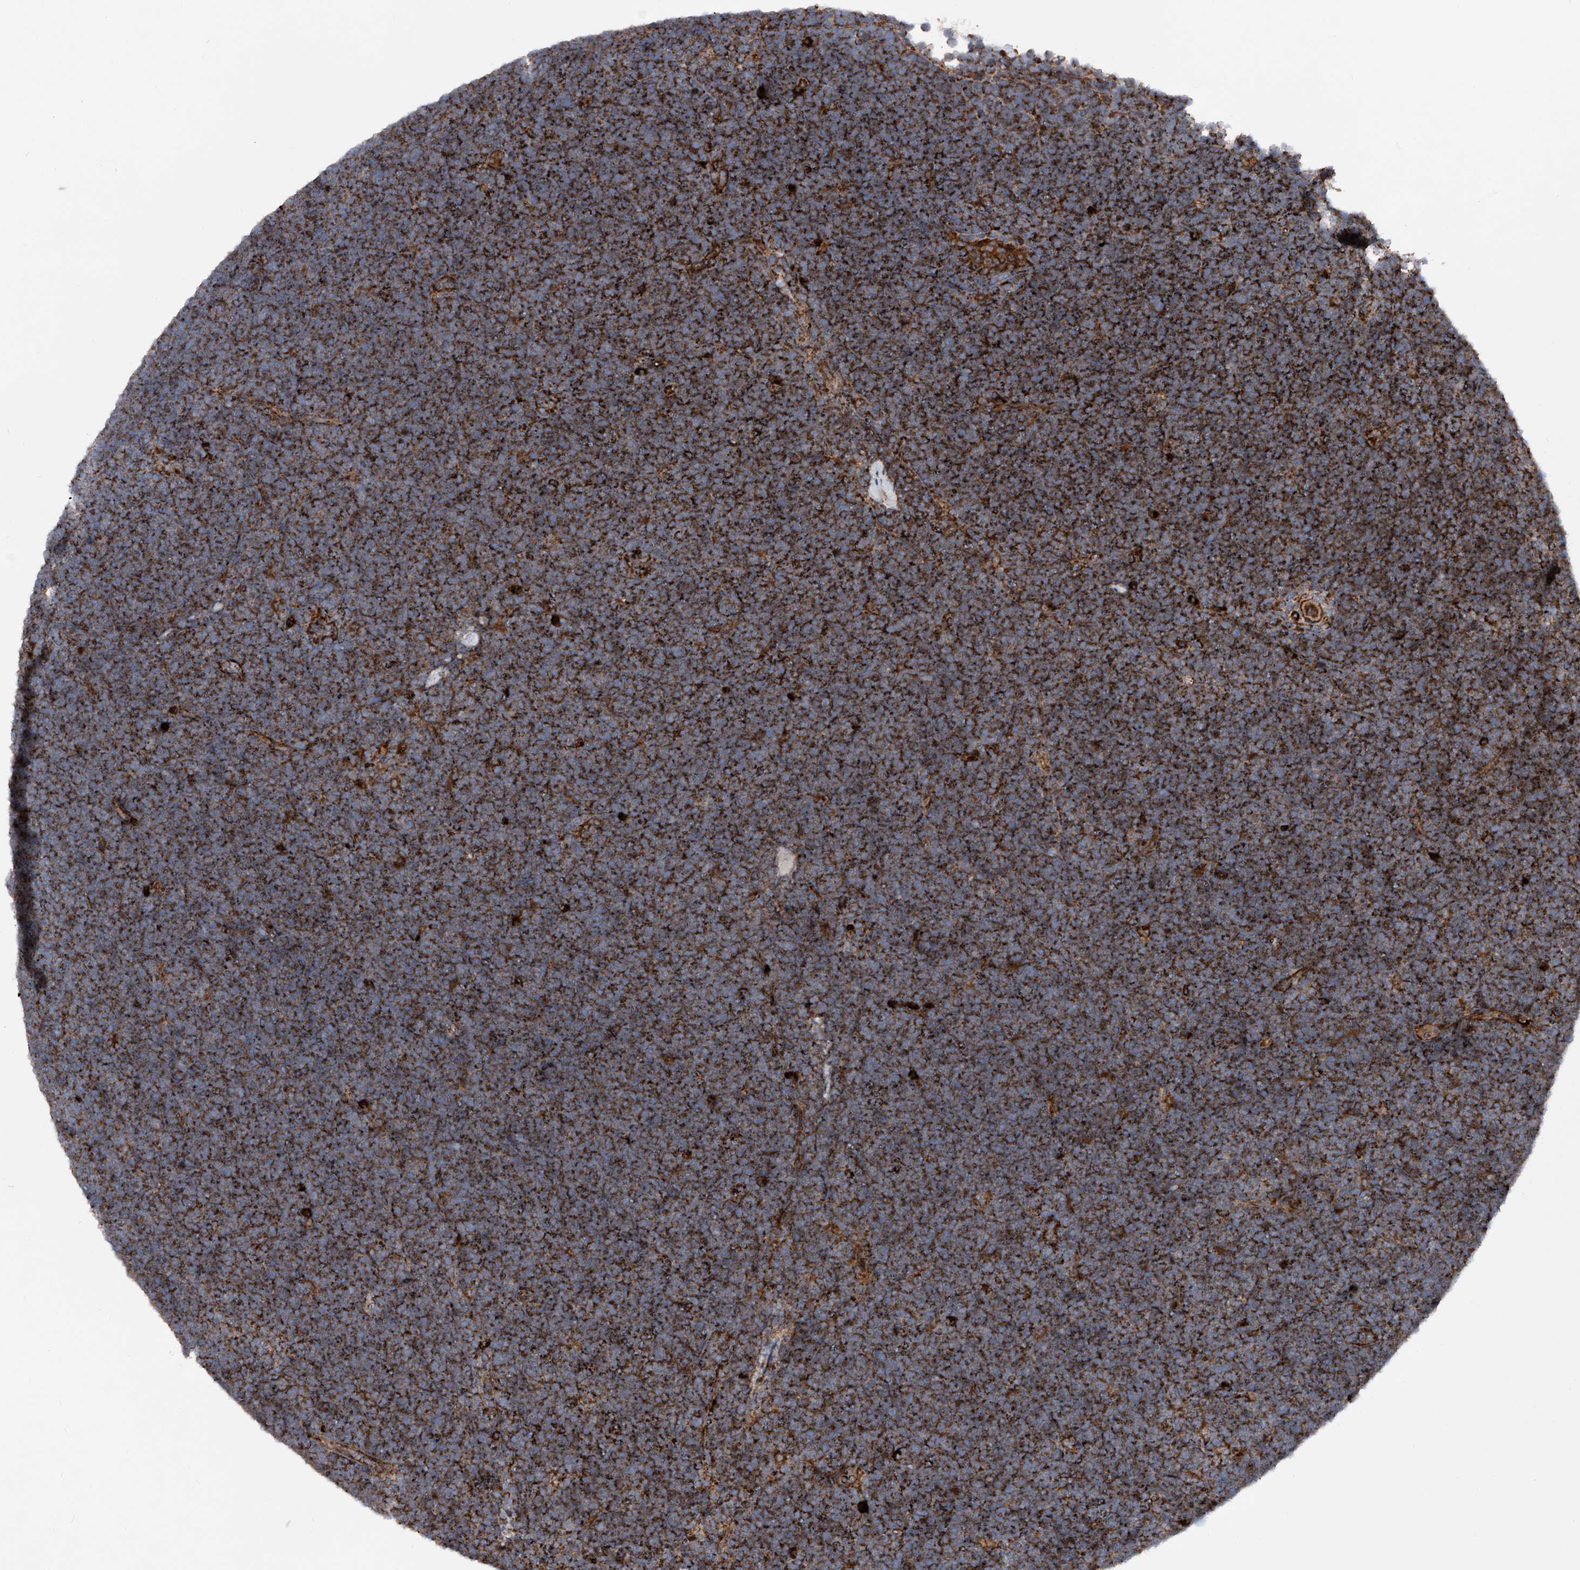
{"staining": {"intensity": "strong", "quantity": ">75%", "location": "cytoplasmic/membranous"}, "tissue": "lymphoma", "cell_type": "Tumor cells", "image_type": "cancer", "snomed": [{"axis": "morphology", "description": "Malignant lymphoma, non-Hodgkin's type, High grade"}, {"axis": "topography", "description": "Lymph node"}], "caption": "Lymphoma stained with a protein marker displays strong staining in tumor cells.", "gene": "DAD1", "patient": {"sex": "male", "age": 13}}